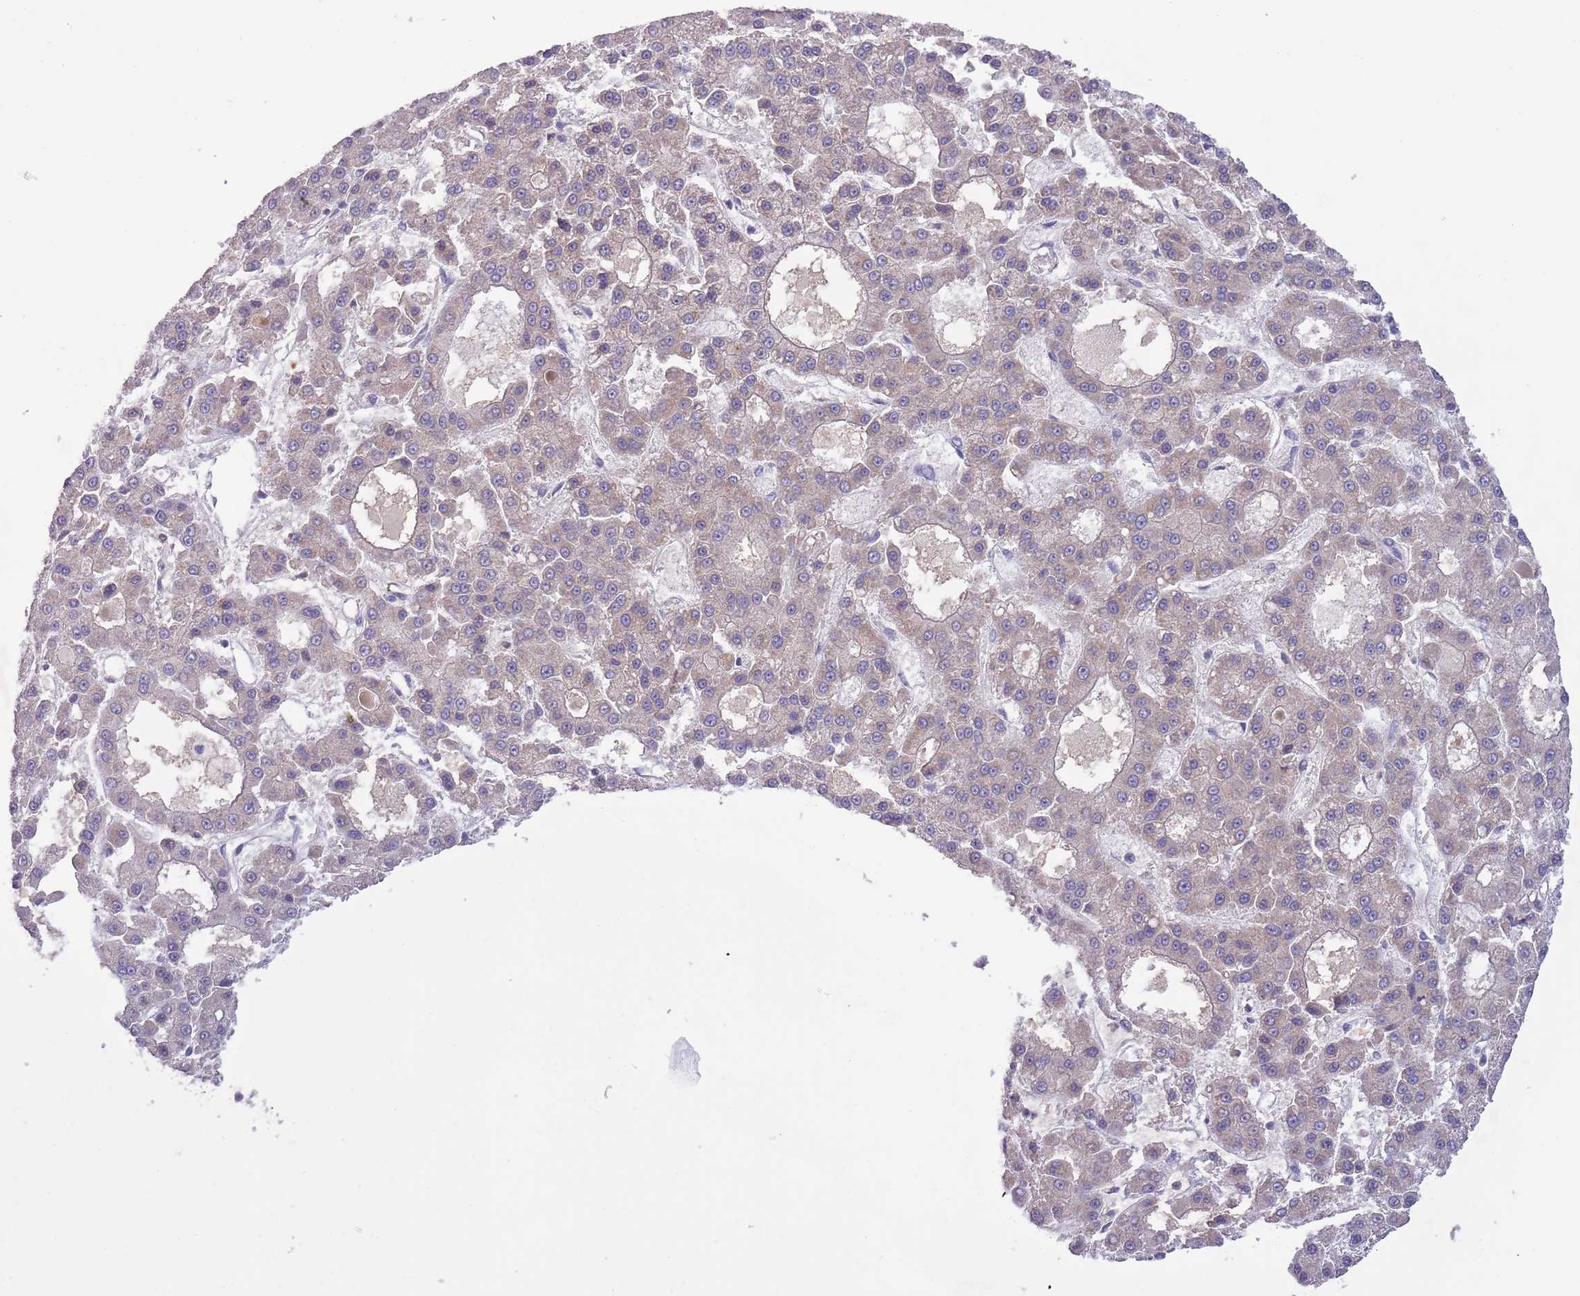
{"staining": {"intensity": "weak", "quantity": ">75%", "location": "cytoplasmic/membranous"}, "tissue": "liver cancer", "cell_type": "Tumor cells", "image_type": "cancer", "snomed": [{"axis": "morphology", "description": "Carcinoma, Hepatocellular, NOS"}, {"axis": "topography", "description": "Liver"}], "caption": "An image of human hepatocellular carcinoma (liver) stained for a protein shows weak cytoplasmic/membranous brown staining in tumor cells.", "gene": "SHROOM3", "patient": {"sex": "male", "age": 70}}